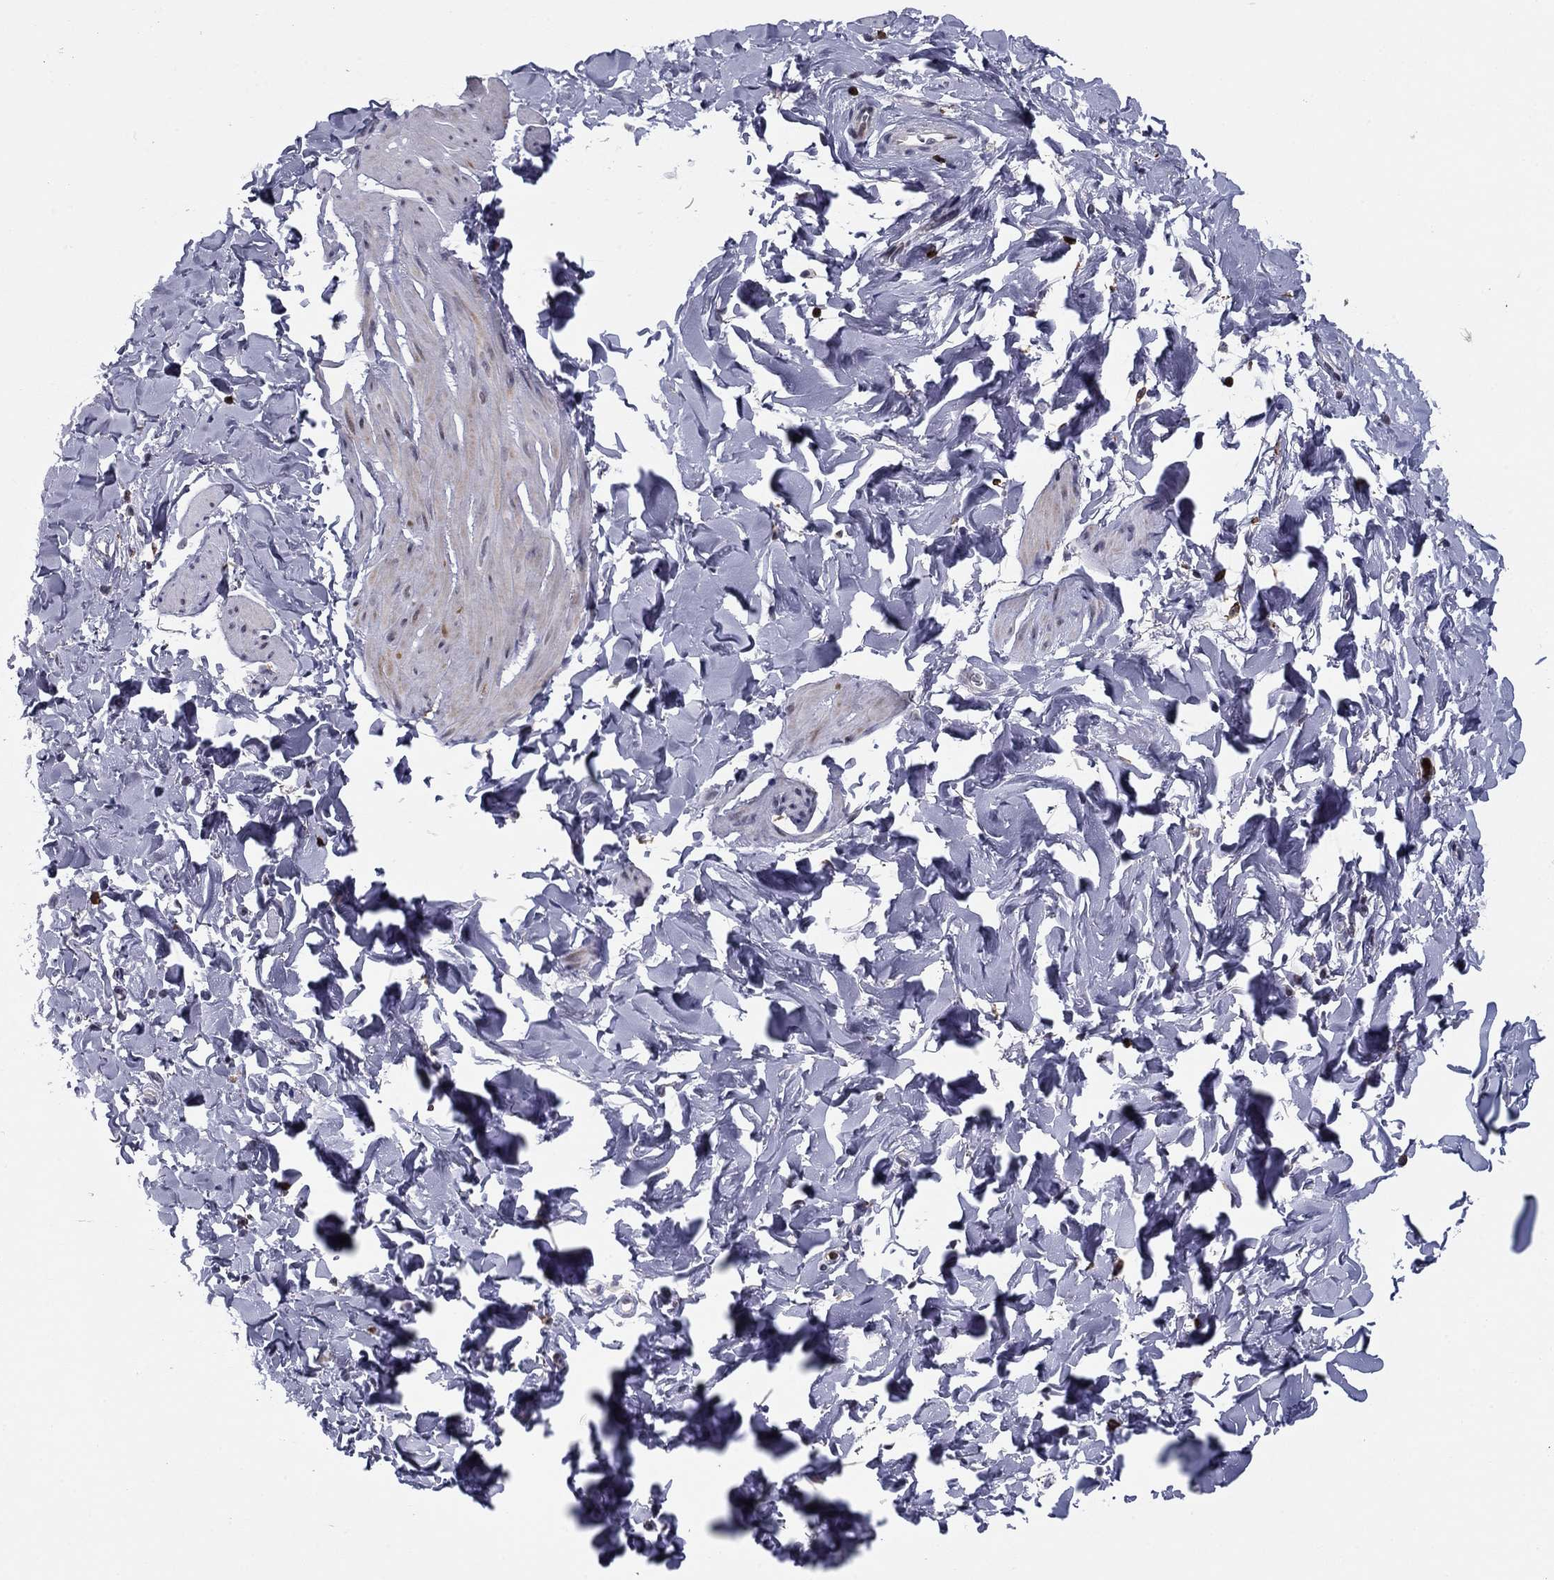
{"staining": {"intensity": "weak", "quantity": "<25%", "location": "cytoplasmic/membranous"}, "tissue": "smooth muscle", "cell_type": "Smooth muscle cells", "image_type": "normal", "snomed": [{"axis": "morphology", "description": "Normal tissue, NOS"}, {"axis": "topography", "description": "Adipose tissue"}, {"axis": "topography", "description": "Smooth muscle"}, {"axis": "topography", "description": "Peripheral nerve tissue"}], "caption": "Immunohistochemistry photomicrograph of unremarkable smooth muscle: human smooth muscle stained with DAB demonstrates no significant protein staining in smooth muscle cells.", "gene": "ARHGAP27", "patient": {"sex": "male", "age": 83}}